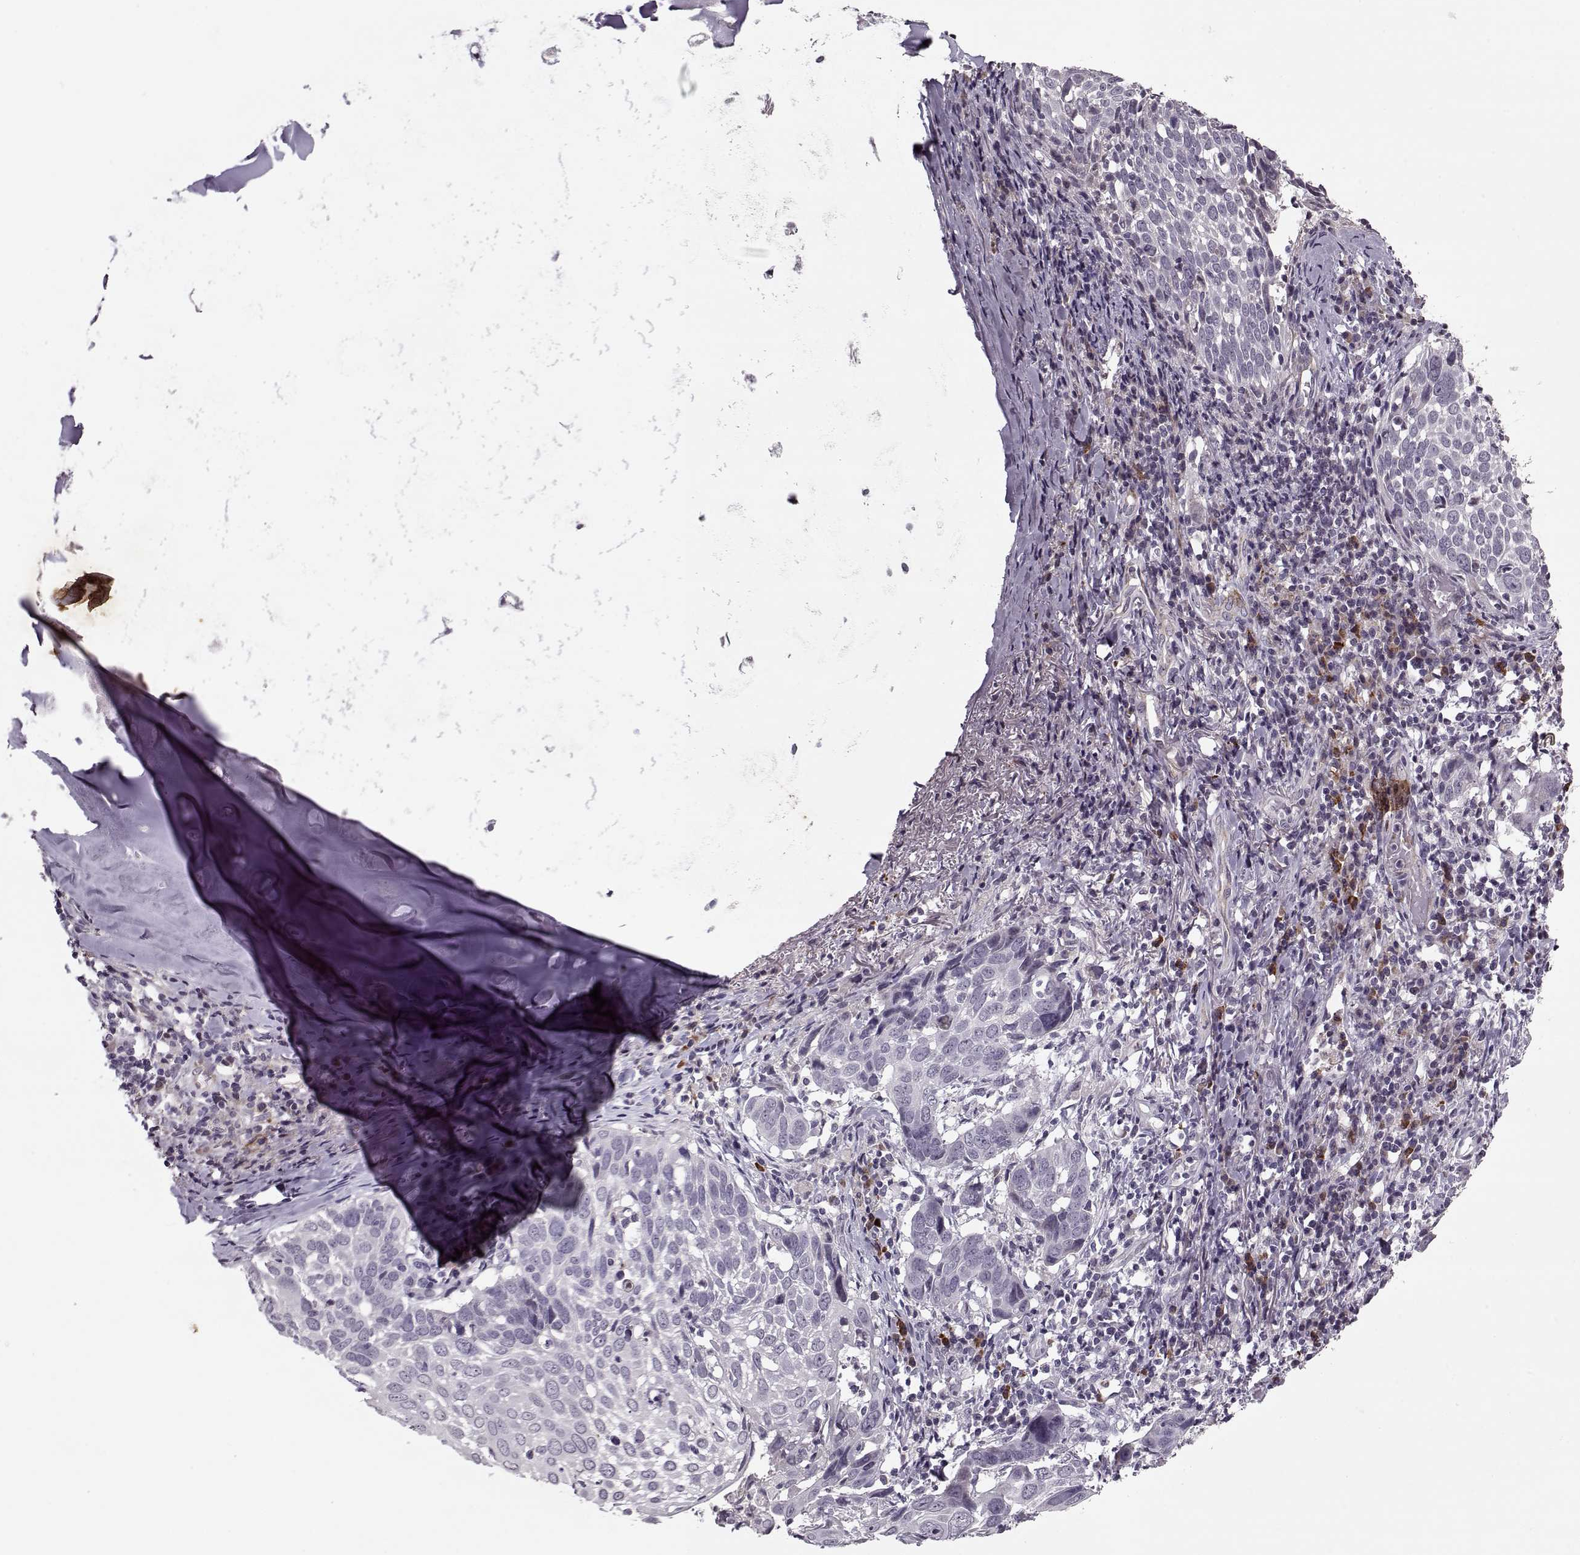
{"staining": {"intensity": "negative", "quantity": "none", "location": "none"}, "tissue": "lung cancer", "cell_type": "Tumor cells", "image_type": "cancer", "snomed": [{"axis": "morphology", "description": "Squamous cell carcinoma, NOS"}, {"axis": "topography", "description": "Lung"}], "caption": "Tumor cells show no significant protein positivity in lung squamous cell carcinoma.", "gene": "KRT9", "patient": {"sex": "male", "age": 57}}